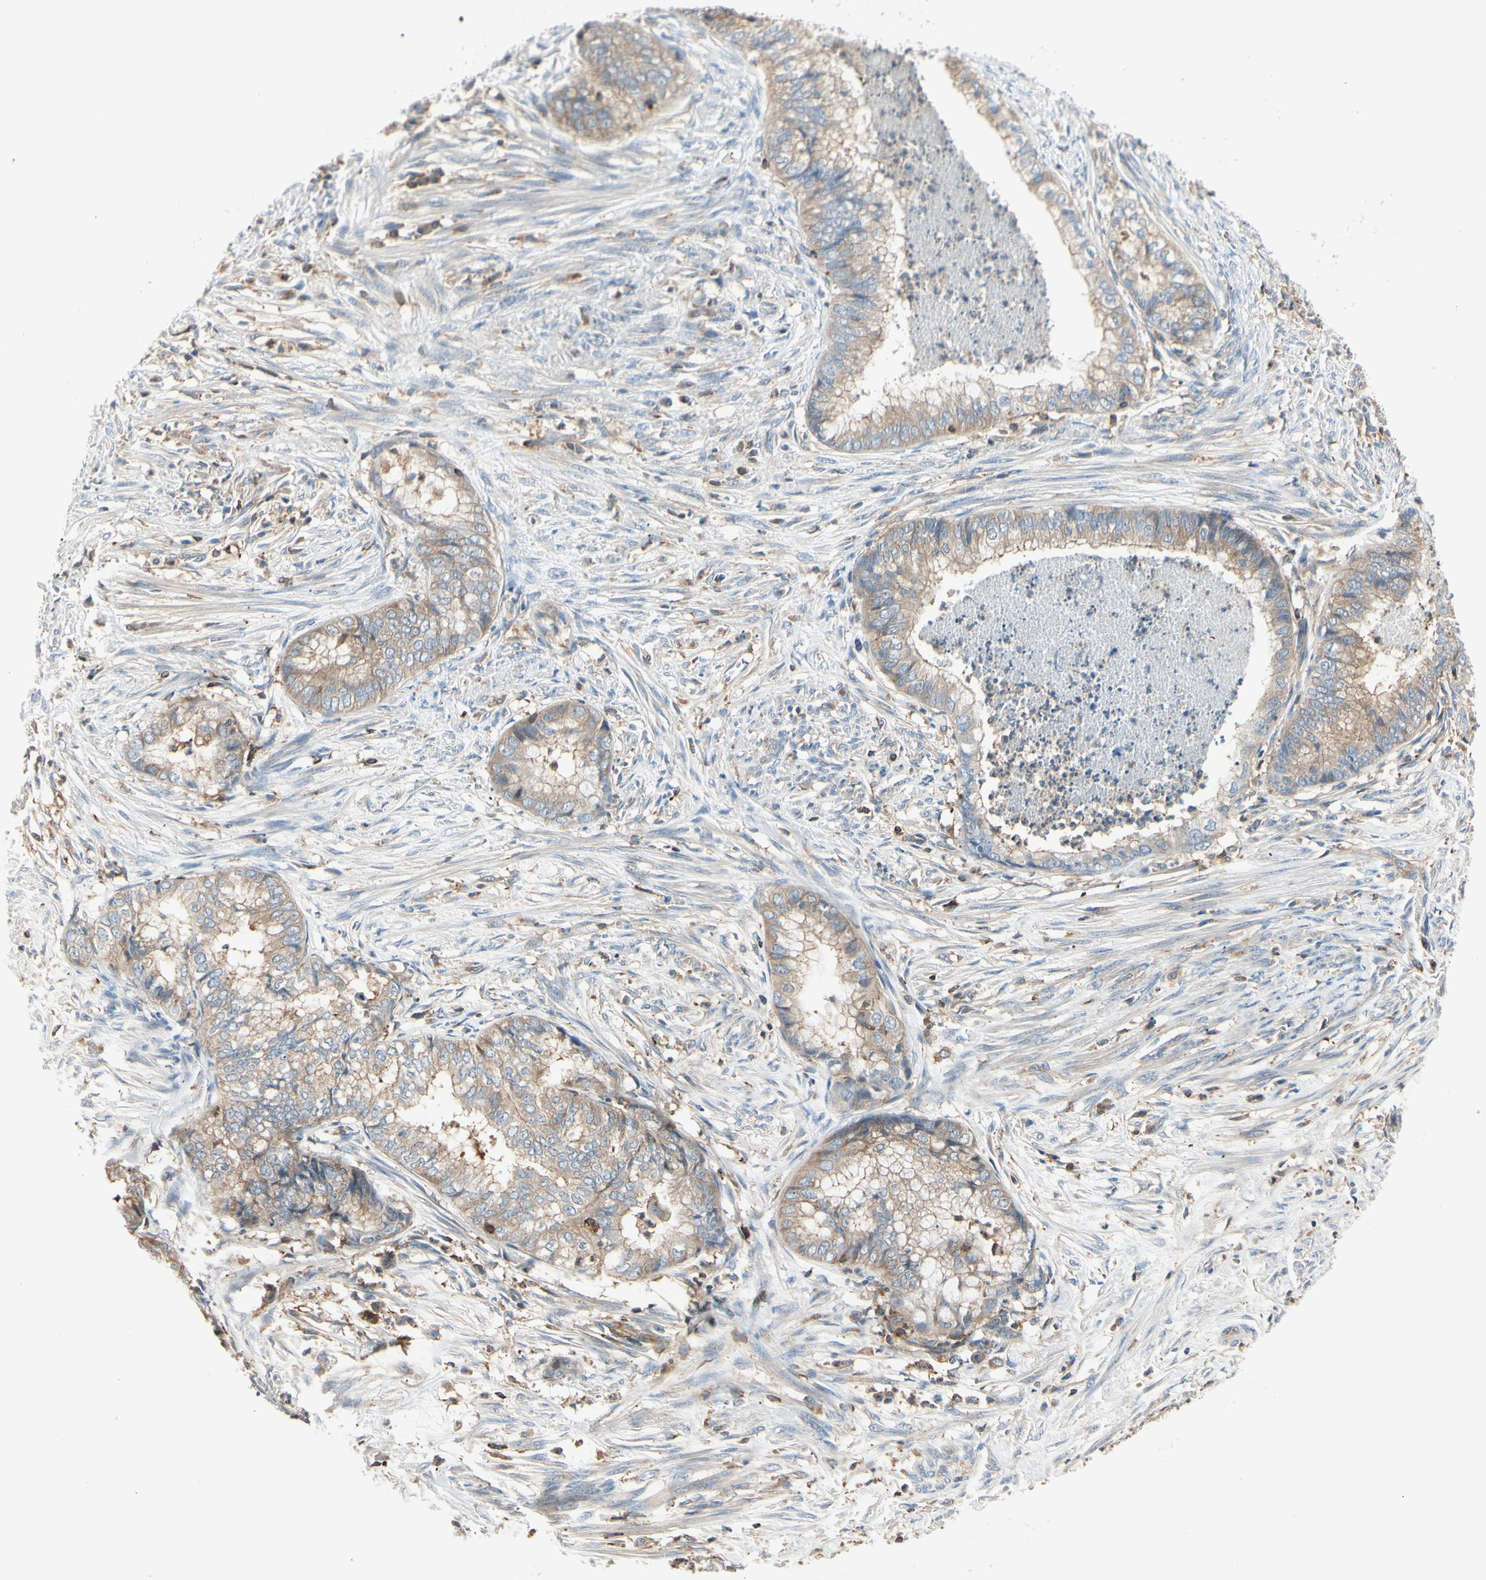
{"staining": {"intensity": "weak", "quantity": ">75%", "location": "cytoplasmic/membranous"}, "tissue": "endometrial cancer", "cell_type": "Tumor cells", "image_type": "cancer", "snomed": [{"axis": "morphology", "description": "Necrosis, NOS"}, {"axis": "morphology", "description": "Adenocarcinoma, NOS"}, {"axis": "topography", "description": "Endometrium"}], "caption": "Immunohistochemistry (IHC) staining of endometrial cancer (adenocarcinoma), which displays low levels of weak cytoplasmic/membranous expression in about >75% of tumor cells indicating weak cytoplasmic/membranous protein positivity. The staining was performed using DAB (brown) for protein detection and nuclei were counterstained in hematoxylin (blue).", "gene": "CAPZA2", "patient": {"sex": "female", "age": 79}}